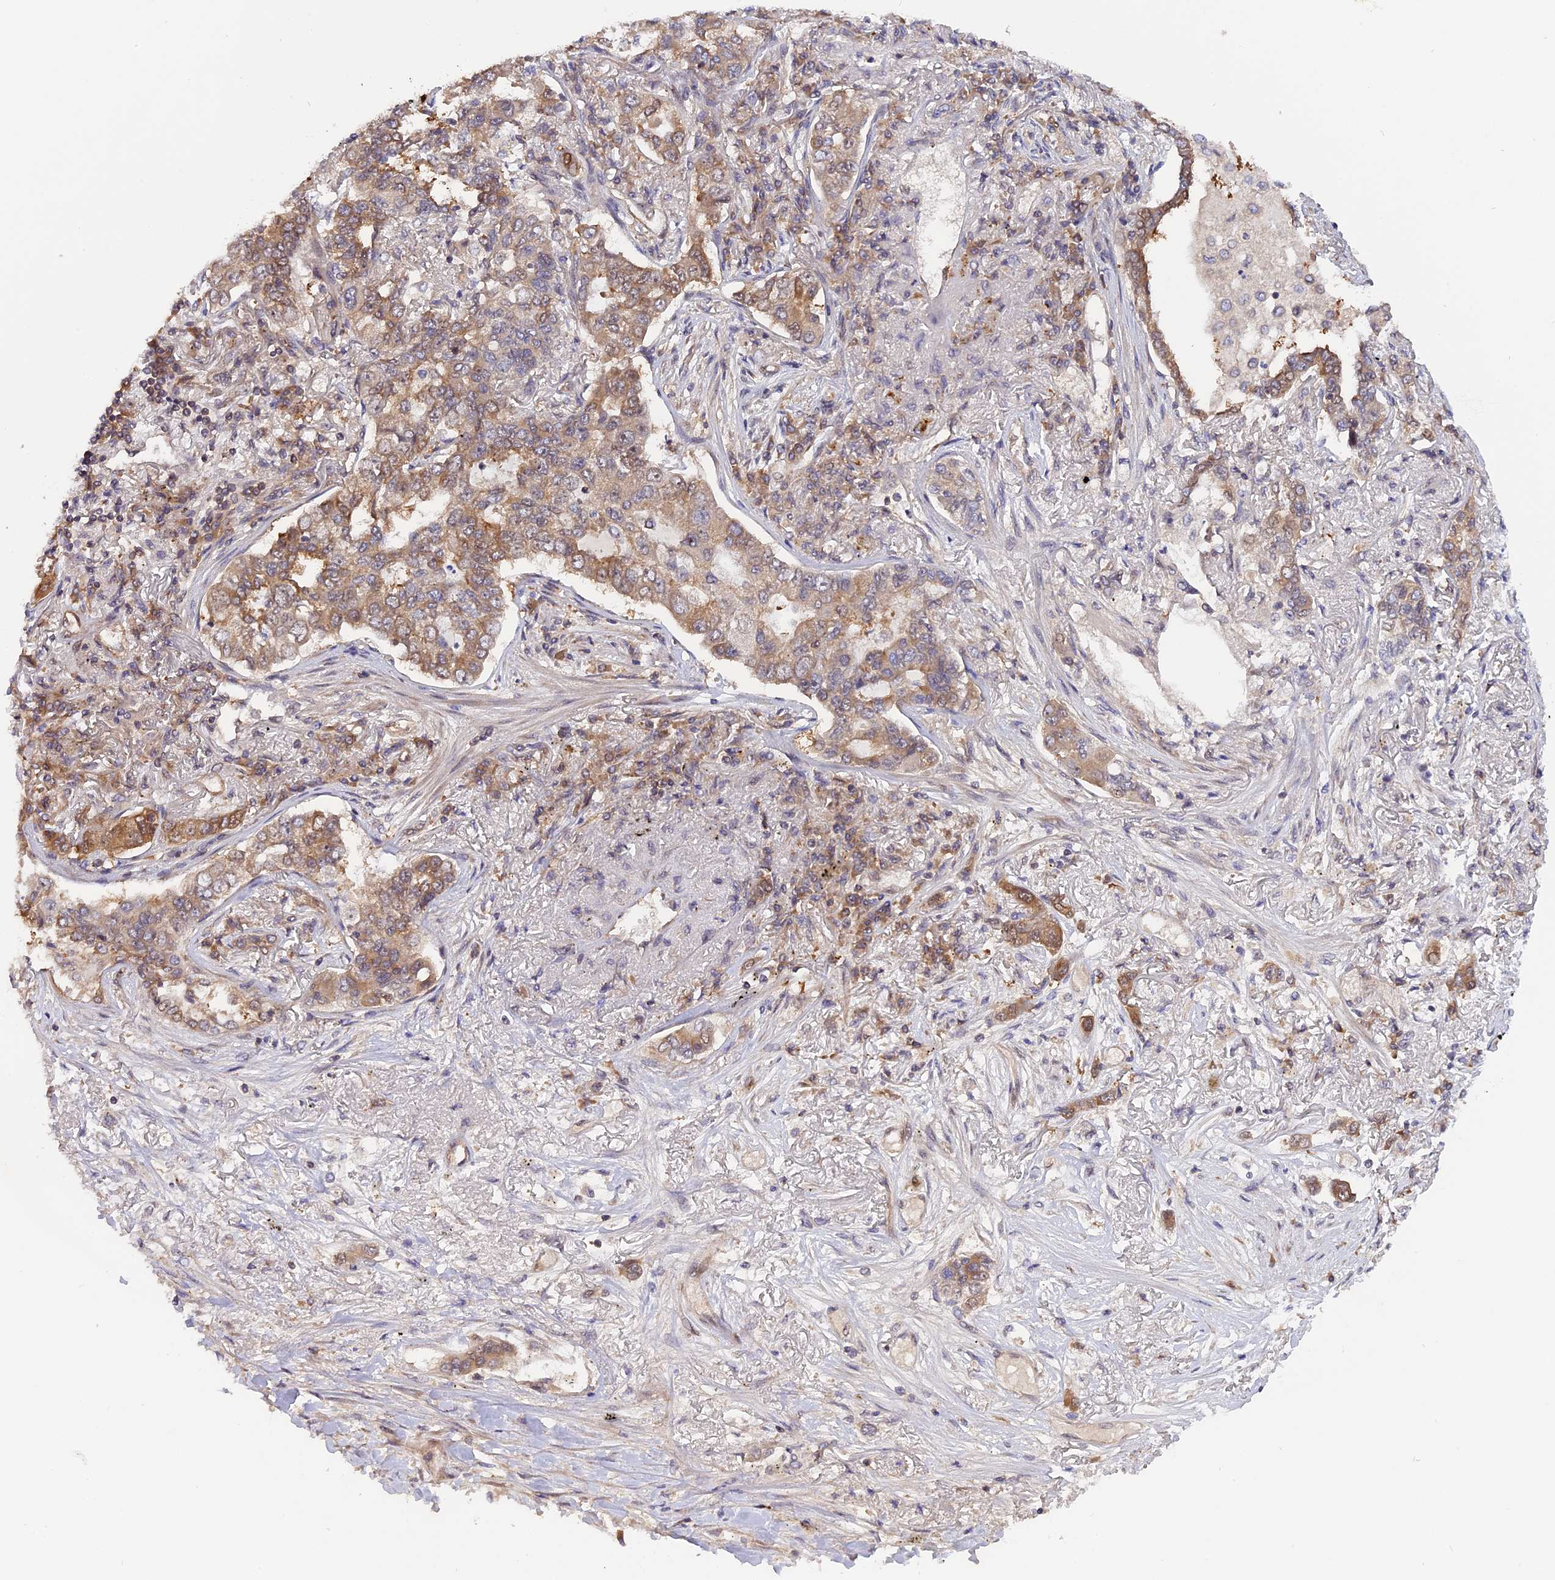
{"staining": {"intensity": "moderate", "quantity": ">75%", "location": "cytoplasmic/membranous"}, "tissue": "lung cancer", "cell_type": "Tumor cells", "image_type": "cancer", "snomed": [{"axis": "morphology", "description": "Adenocarcinoma, NOS"}, {"axis": "topography", "description": "Lung"}], "caption": "A photomicrograph of adenocarcinoma (lung) stained for a protein reveals moderate cytoplasmic/membranous brown staining in tumor cells.", "gene": "ZNF428", "patient": {"sex": "male", "age": 49}}